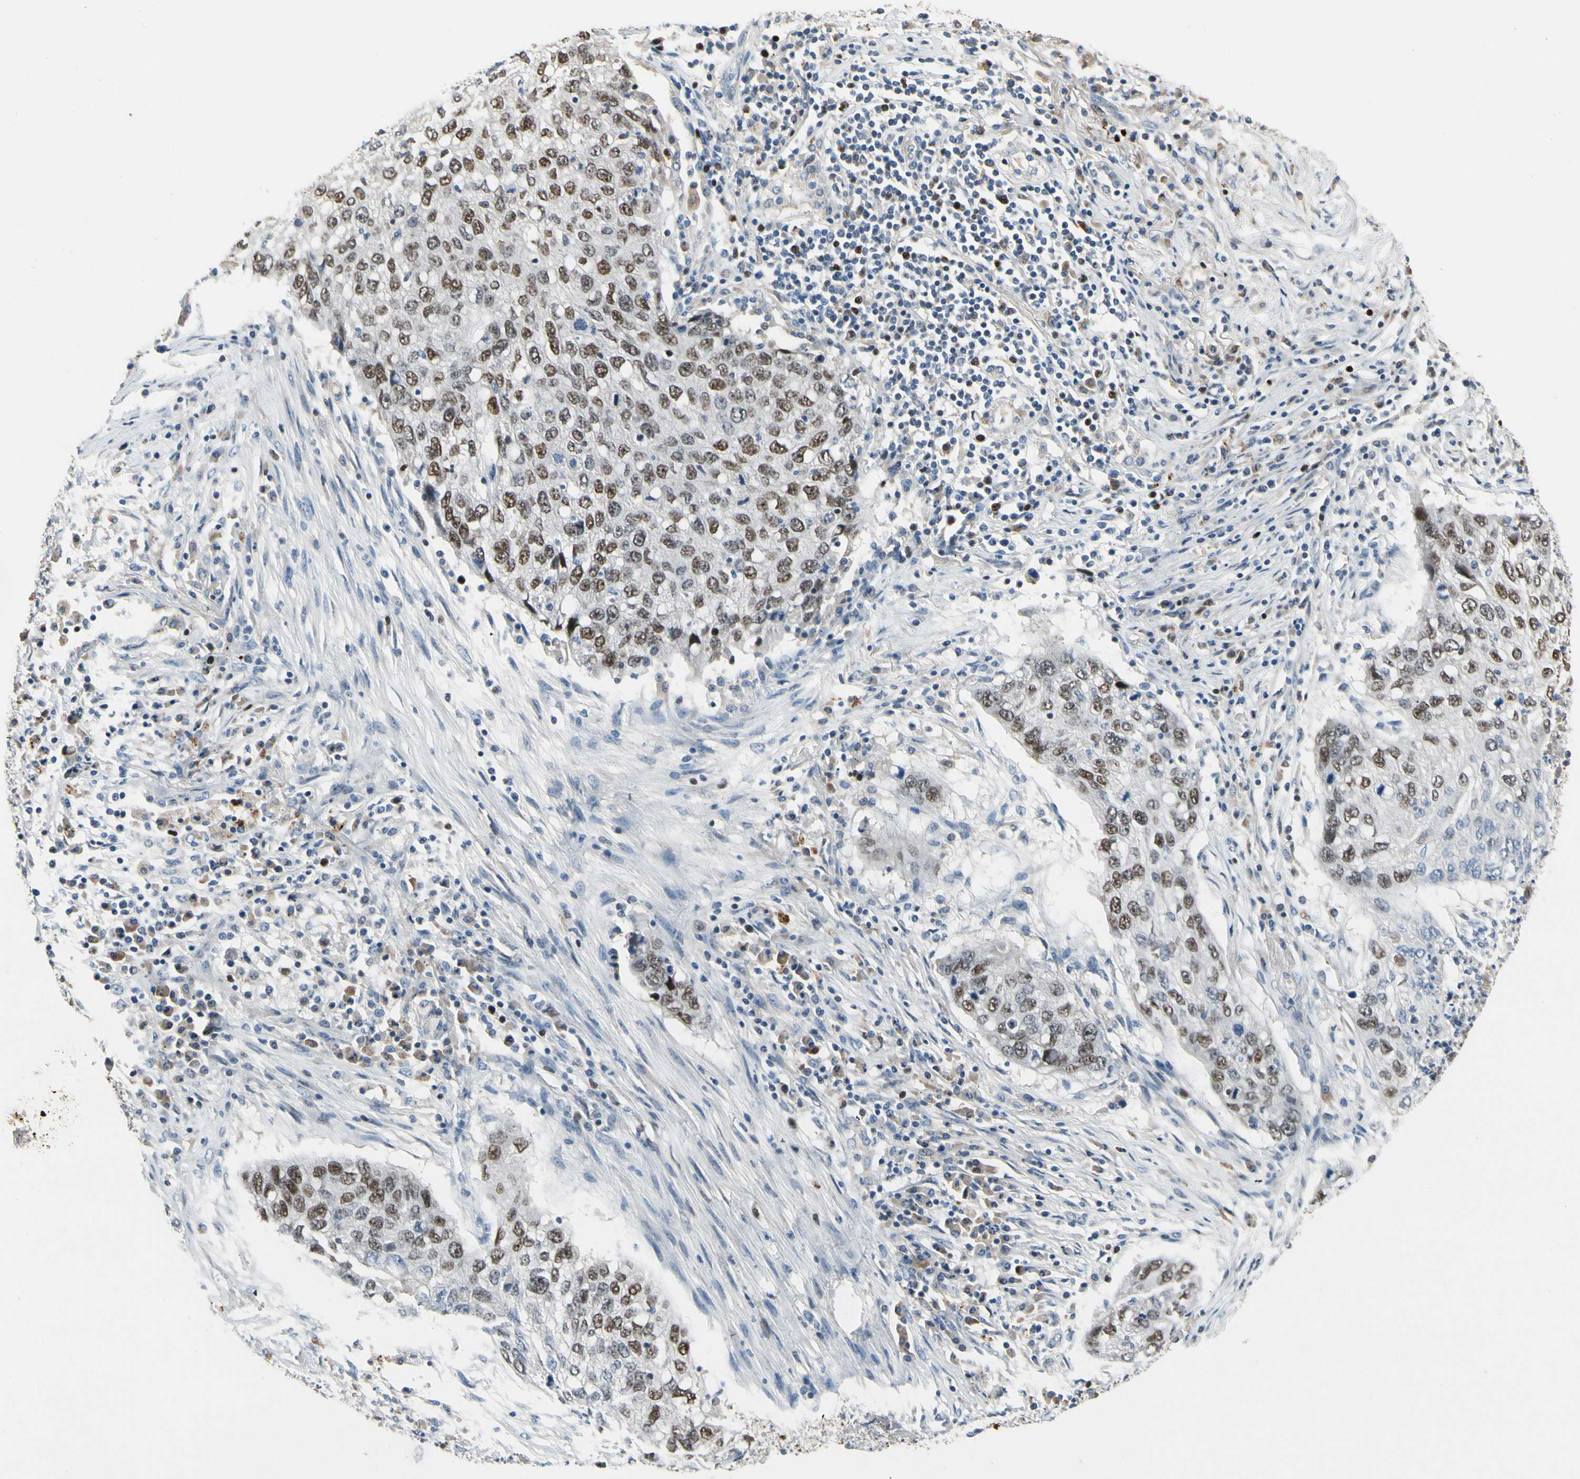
{"staining": {"intensity": "moderate", "quantity": "25%-75%", "location": "nuclear"}, "tissue": "lung cancer", "cell_type": "Tumor cells", "image_type": "cancer", "snomed": [{"axis": "morphology", "description": "Squamous cell carcinoma, NOS"}, {"axis": "topography", "description": "Lung"}], "caption": "High-magnification brightfield microscopy of lung squamous cell carcinoma stained with DAB (brown) and counterstained with hematoxylin (blue). tumor cells exhibit moderate nuclear staining is present in about25%-75% of cells.", "gene": "ZKSCAN4", "patient": {"sex": "female", "age": 63}}